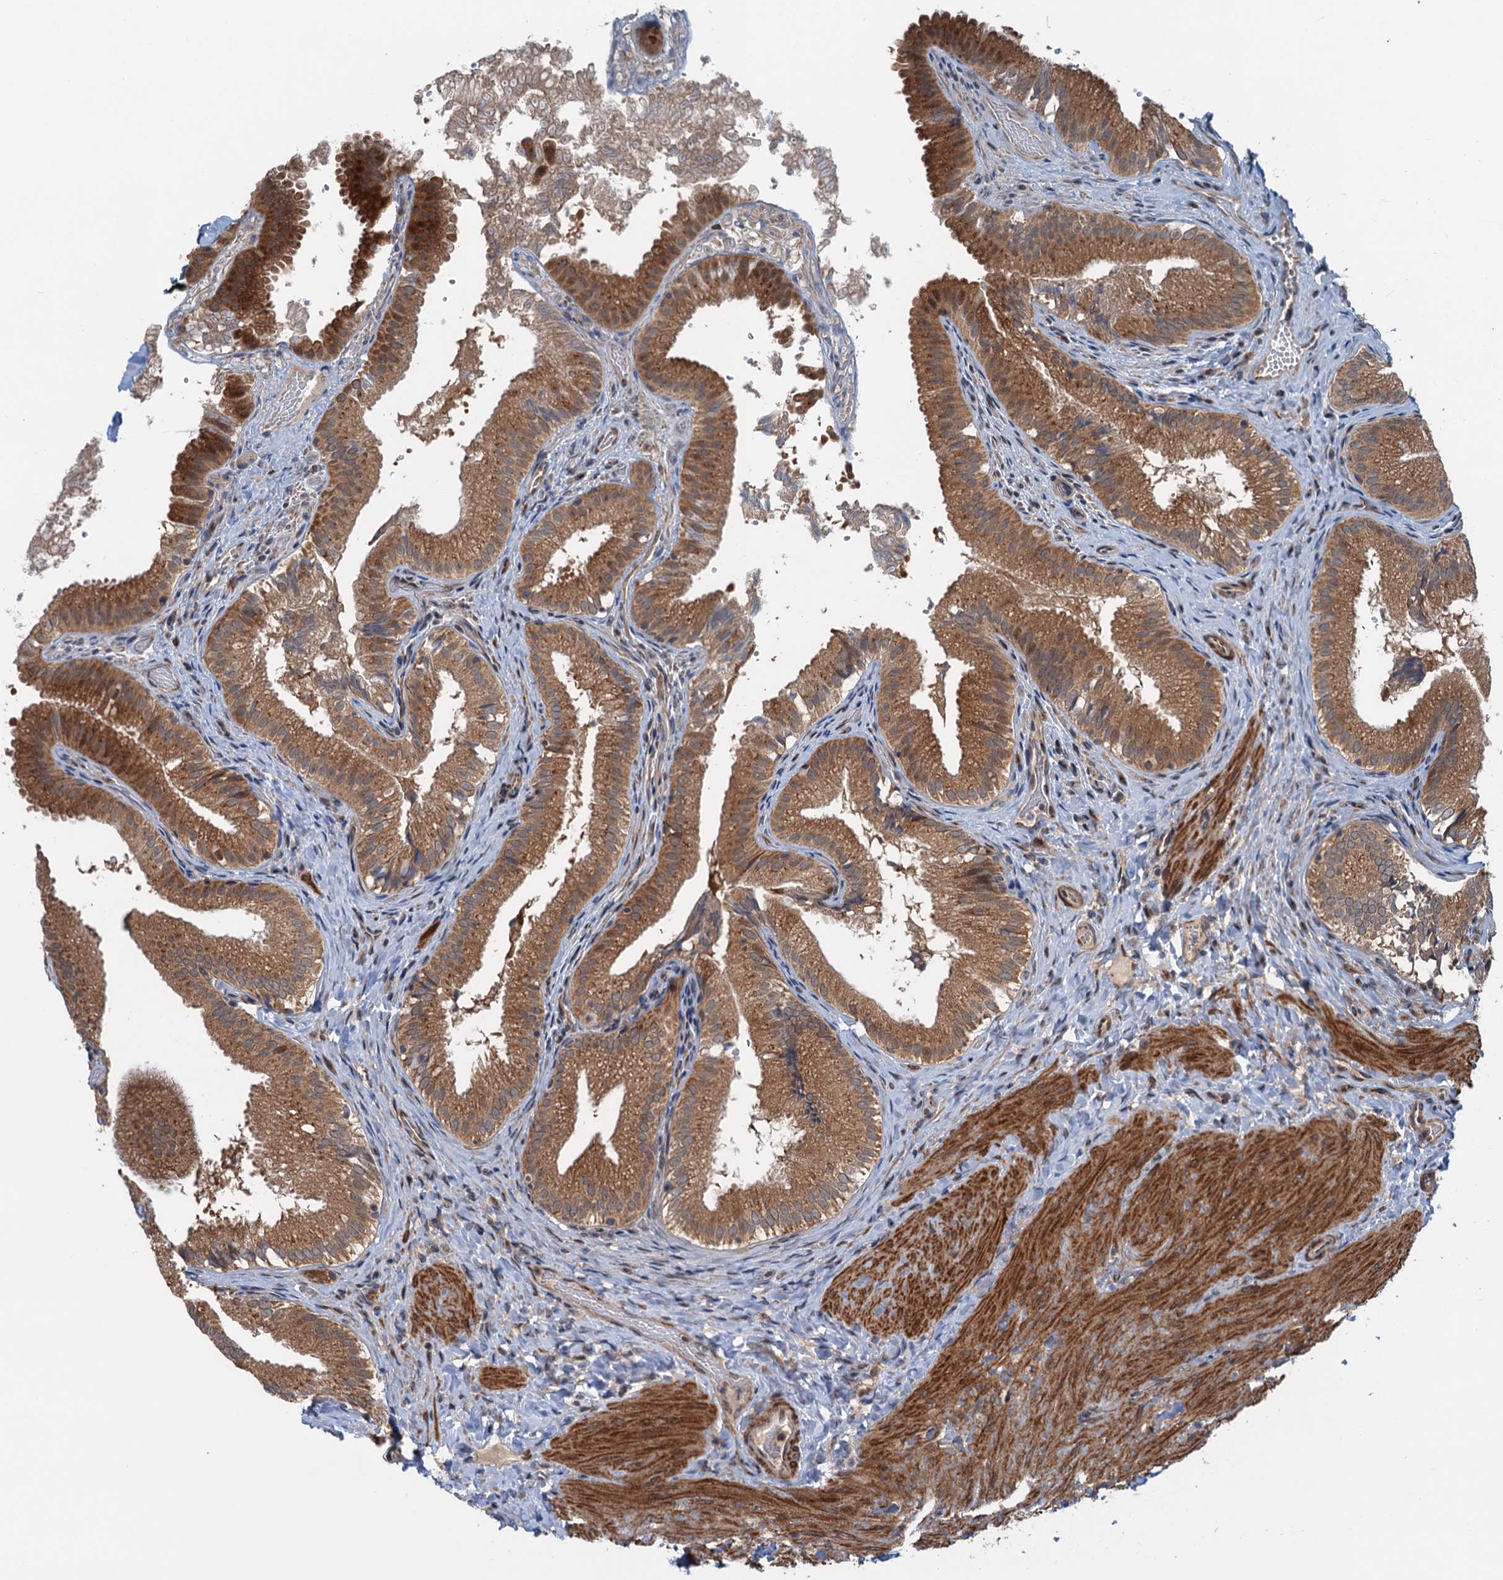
{"staining": {"intensity": "strong", "quantity": ">75%", "location": "cytoplasmic/membranous"}, "tissue": "gallbladder", "cell_type": "Glandular cells", "image_type": "normal", "snomed": [{"axis": "morphology", "description": "Normal tissue, NOS"}, {"axis": "topography", "description": "Gallbladder"}], "caption": "This histopathology image exhibits benign gallbladder stained with immunohistochemistry (IHC) to label a protein in brown. The cytoplasmic/membranous of glandular cells show strong positivity for the protein. Nuclei are counter-stained blue.", "gene": "DYNC2I2", "patient": {"sex": "female", "age": 30}}